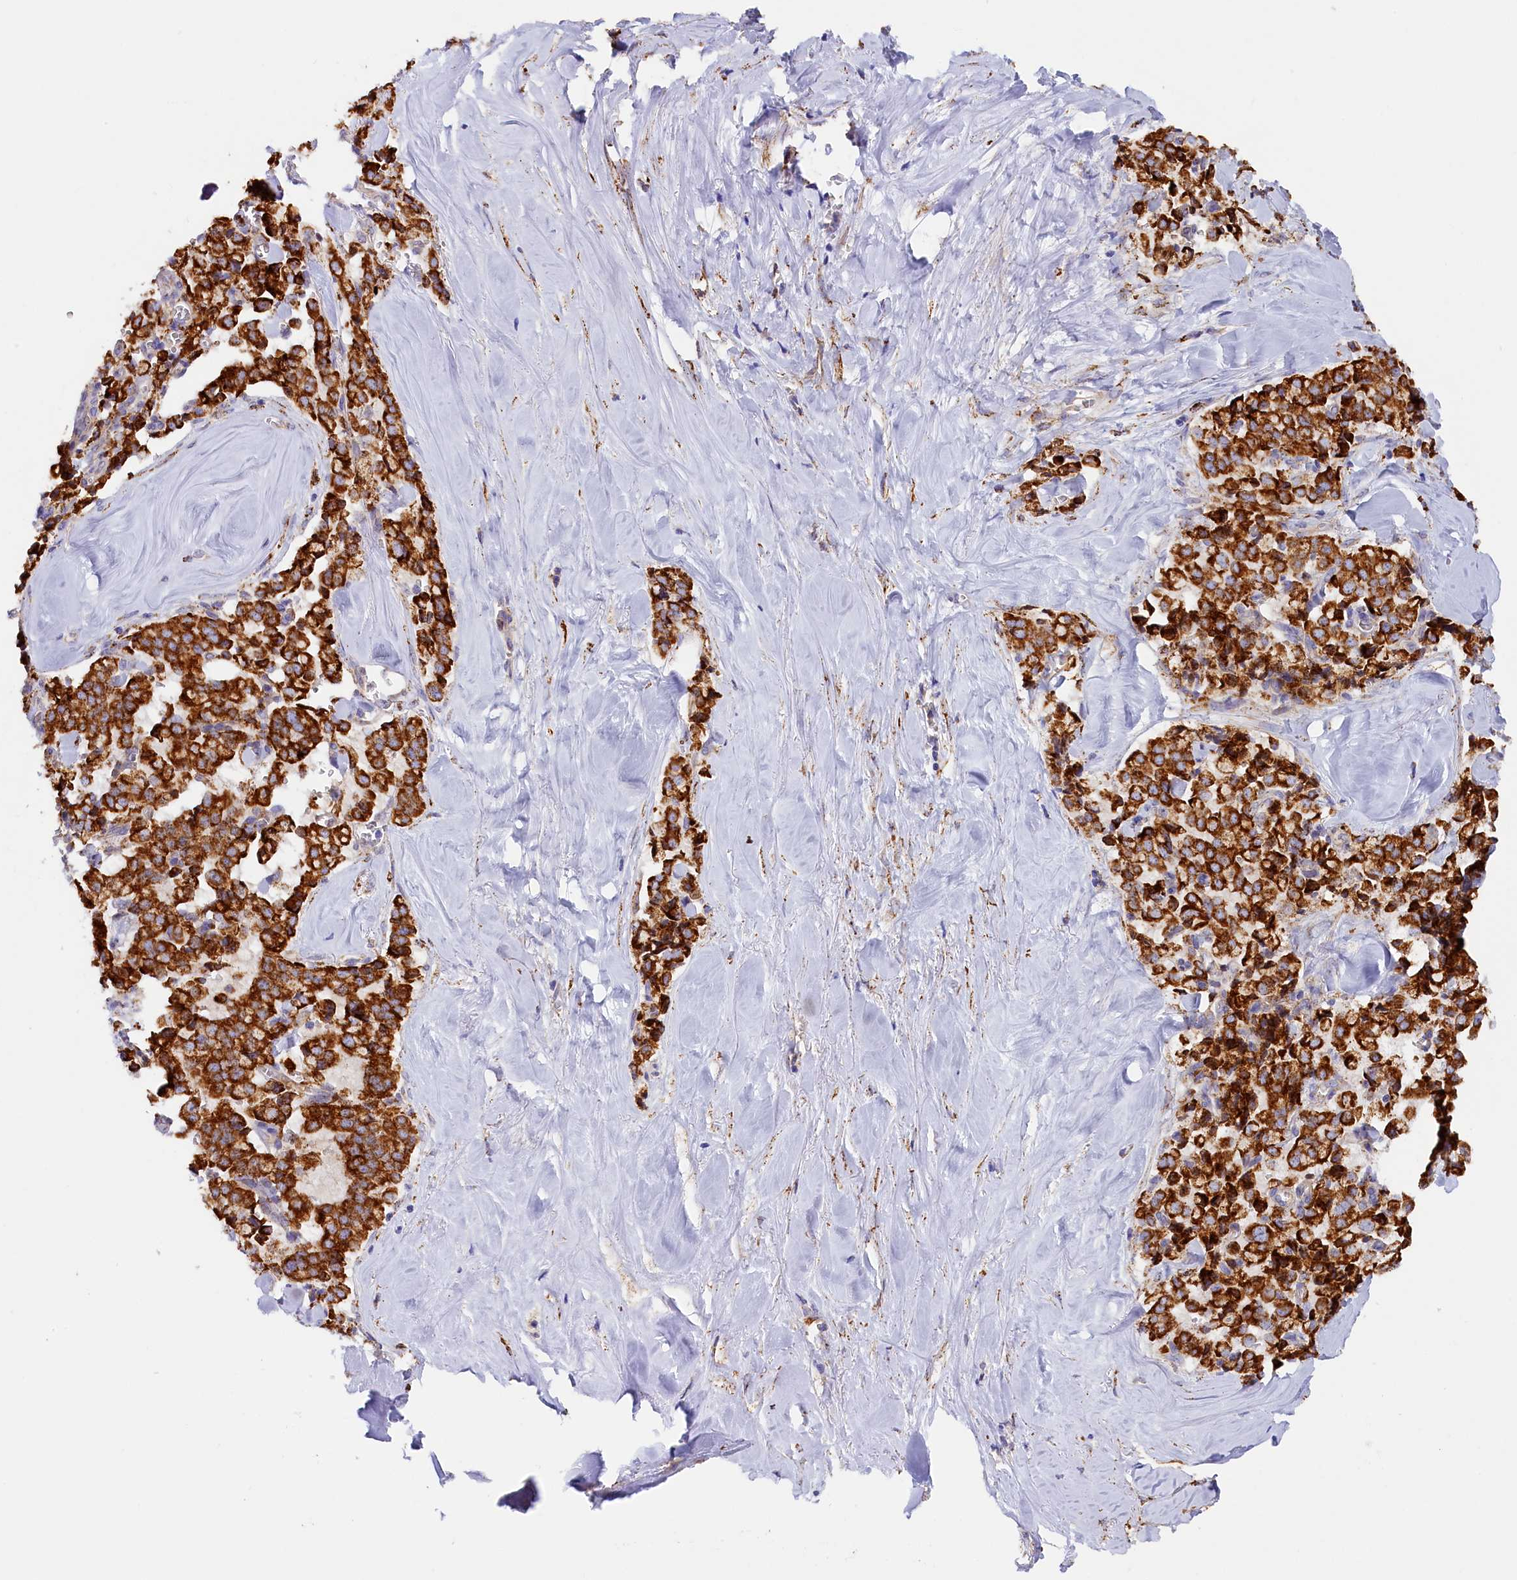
{"staining": {"intensity": "strong", "quantity": ">75%", "location": "cytoplasmic/membranous"}, "tissue": "pancreatic cancer", "cell_type": "Tumor cells", "image_type": "cancer", "snomed": [{"axis": "morphology", "description": "Adenocarcinoma, NOS"}, {"axis": "topography", "description": "Pancreas"}], "caption": "Pancreatic adenocarcinoma stained for a protein (brown) reveals strong cytoplasmic/membranous positive expression in approximately >75% of tumor cells.", "gene": "AKTIP", "patient": {"sex": "male", "age": 65}}